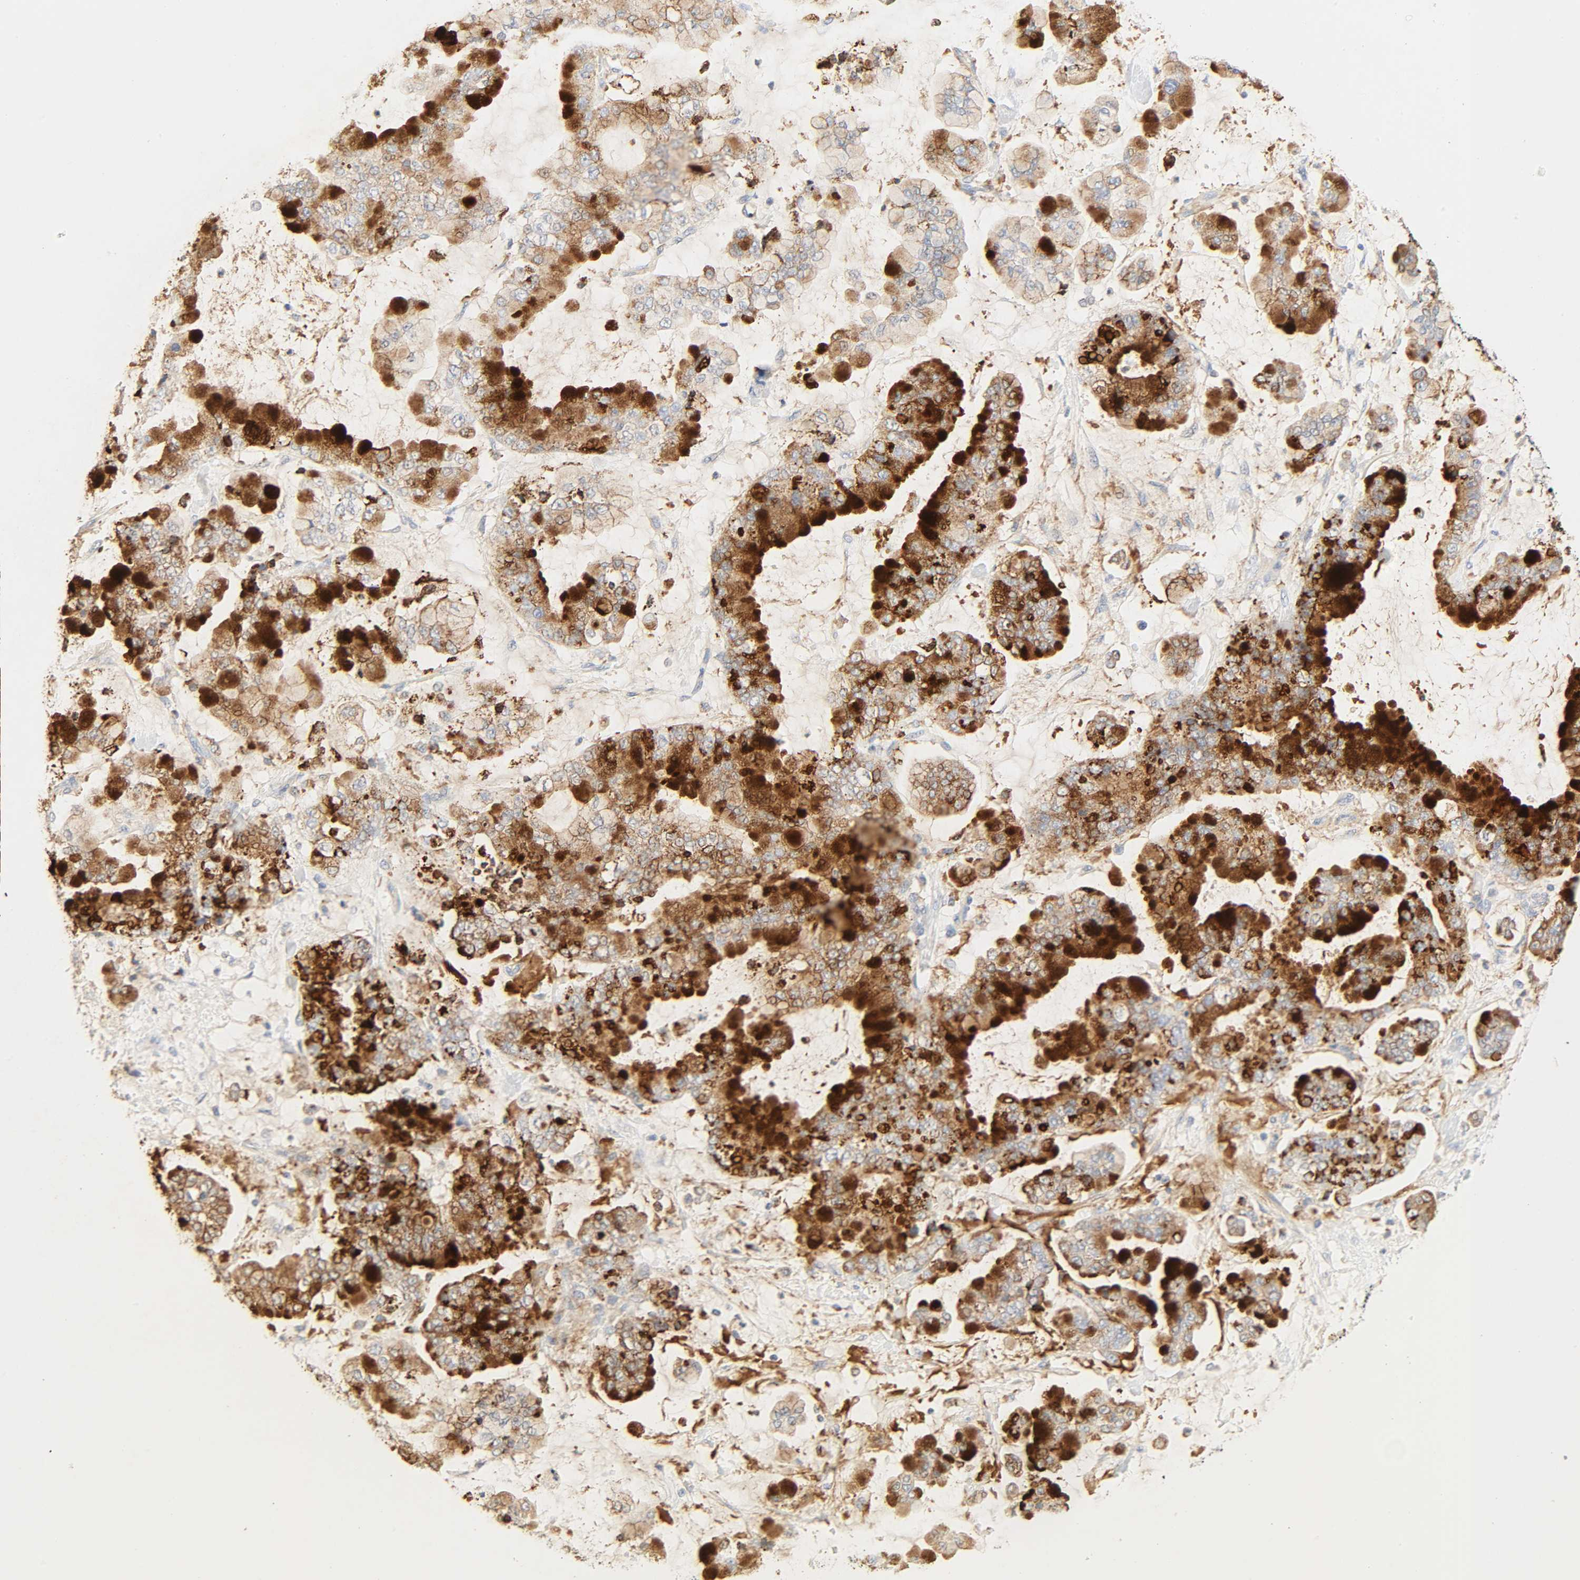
{"staining": {"intensity": "strong", "quantity": ">75%", "location": "cytoplasmic/membranous"}, "tissue": "stomach cancer", "cell_type": "Tumor cells", "image_type": "cancer", "snomed": [{"axis": "morphology", "description": "Normal tissue, NOS"}, {"axis": "morphology", "description": "Adenocarcinoma, NOS"}, {"axis": "topography", "description": "Stomach, upper"}, {"axis": "topography", "description": "Stomach"}], "caption": "A high-resolution photomicrograph shows immunohistochemistry staining of adenocarcinoma (stomach), which demonstrates strong cytoplasmic/membranous expression in about >75% of tumor cells.", "gene": "CAMK2A", "patient": {"sex": "male", "age": 76}}